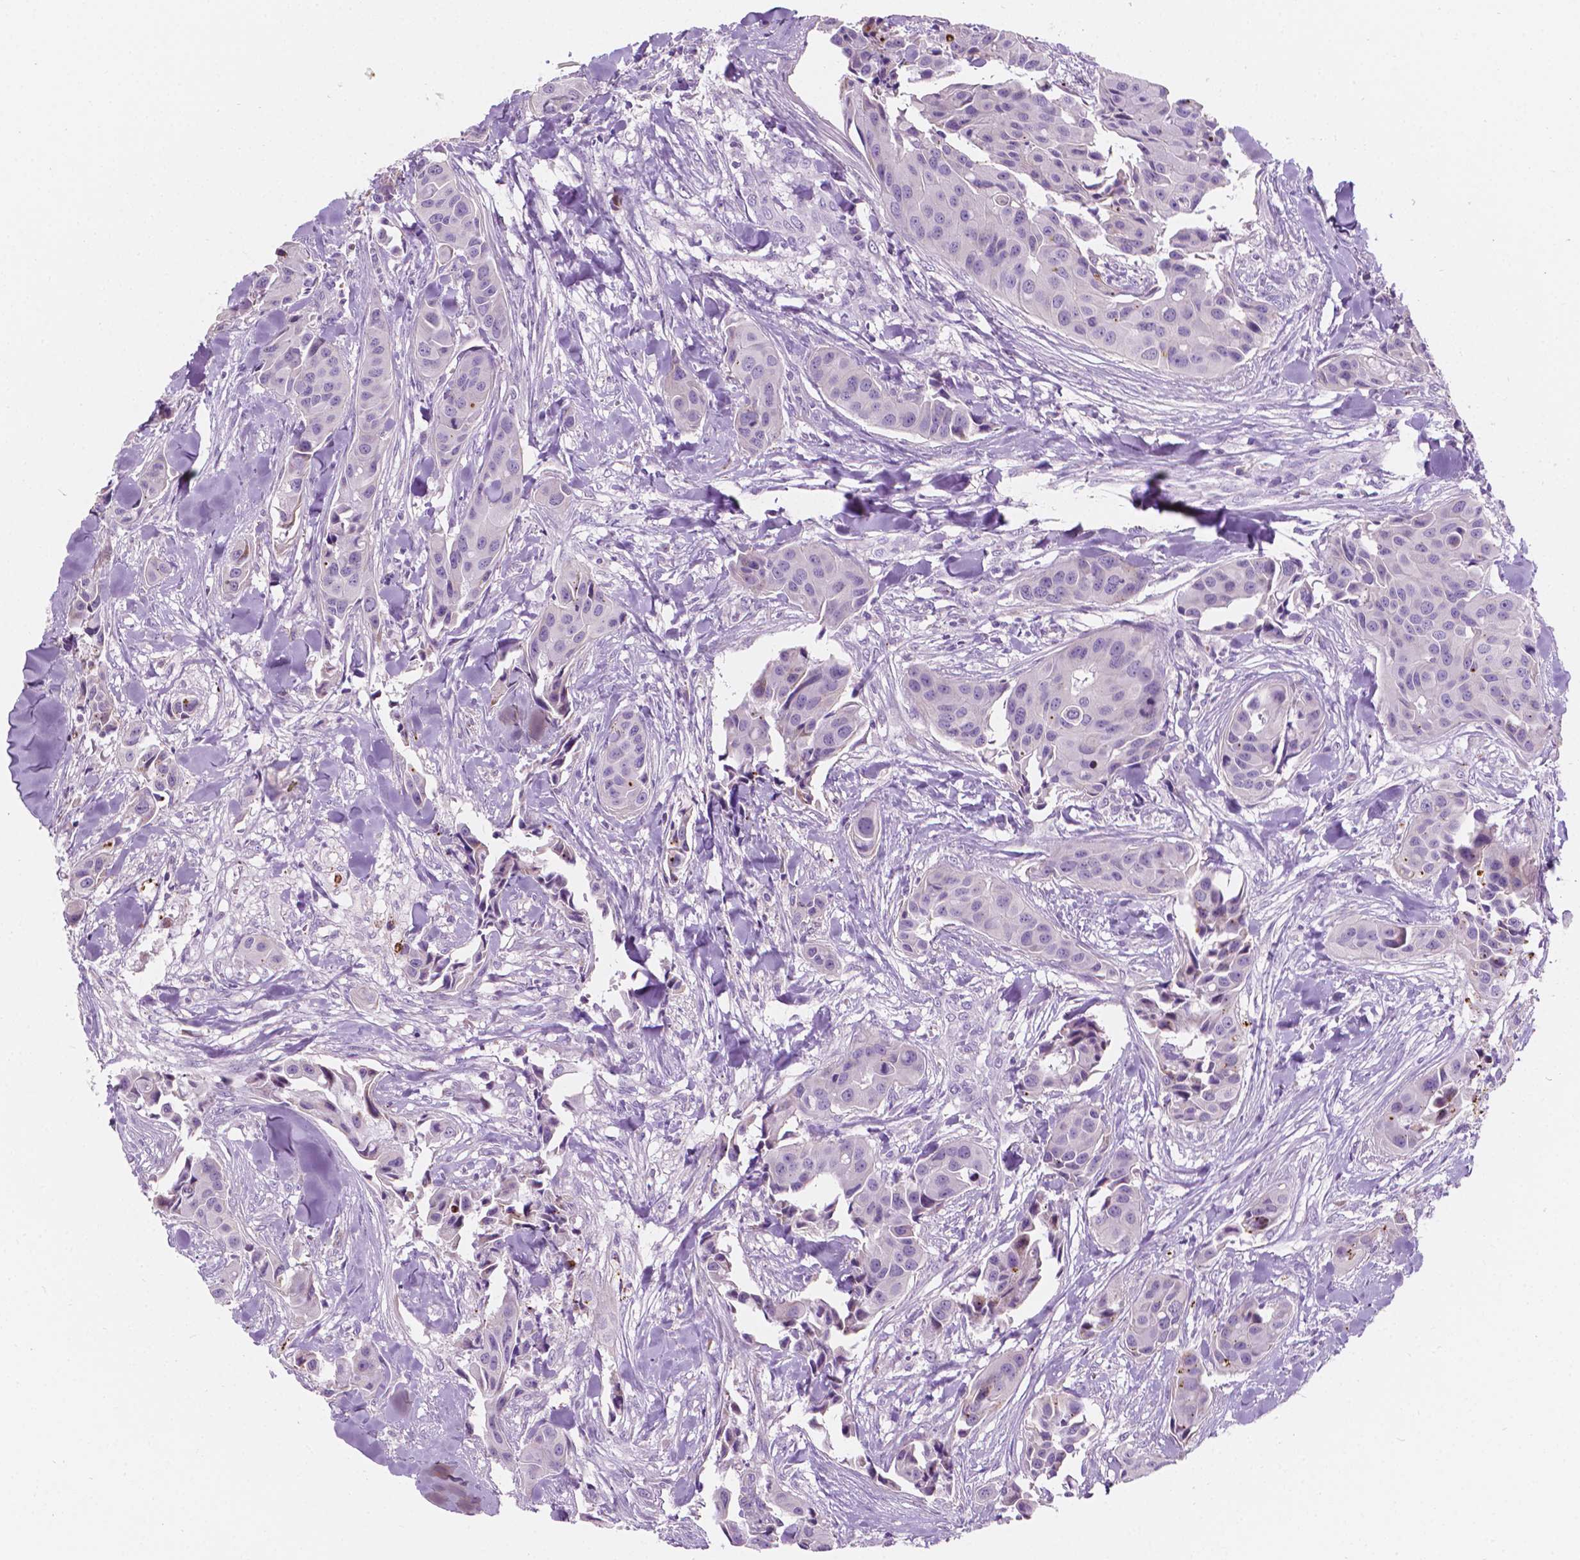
{"staining": {"intensity": "negative", "quantity": "none", "location": "none"}, "tissue": "head and neck cancer", "cell_type": "Tumor cells", "image_type": "cancer", "snomed": [{"axis": "morphology", "description": "Adenocarcinoma, NOS"}, {"axis": "topography", "description": "Head-Neck"}], "caption": "An image of human head and neck cancer (adenocarcinoma) is negative for staining in tumor cells.", "gene": "NOS1AP", "patient": {"sex": "male", "age": 76}}